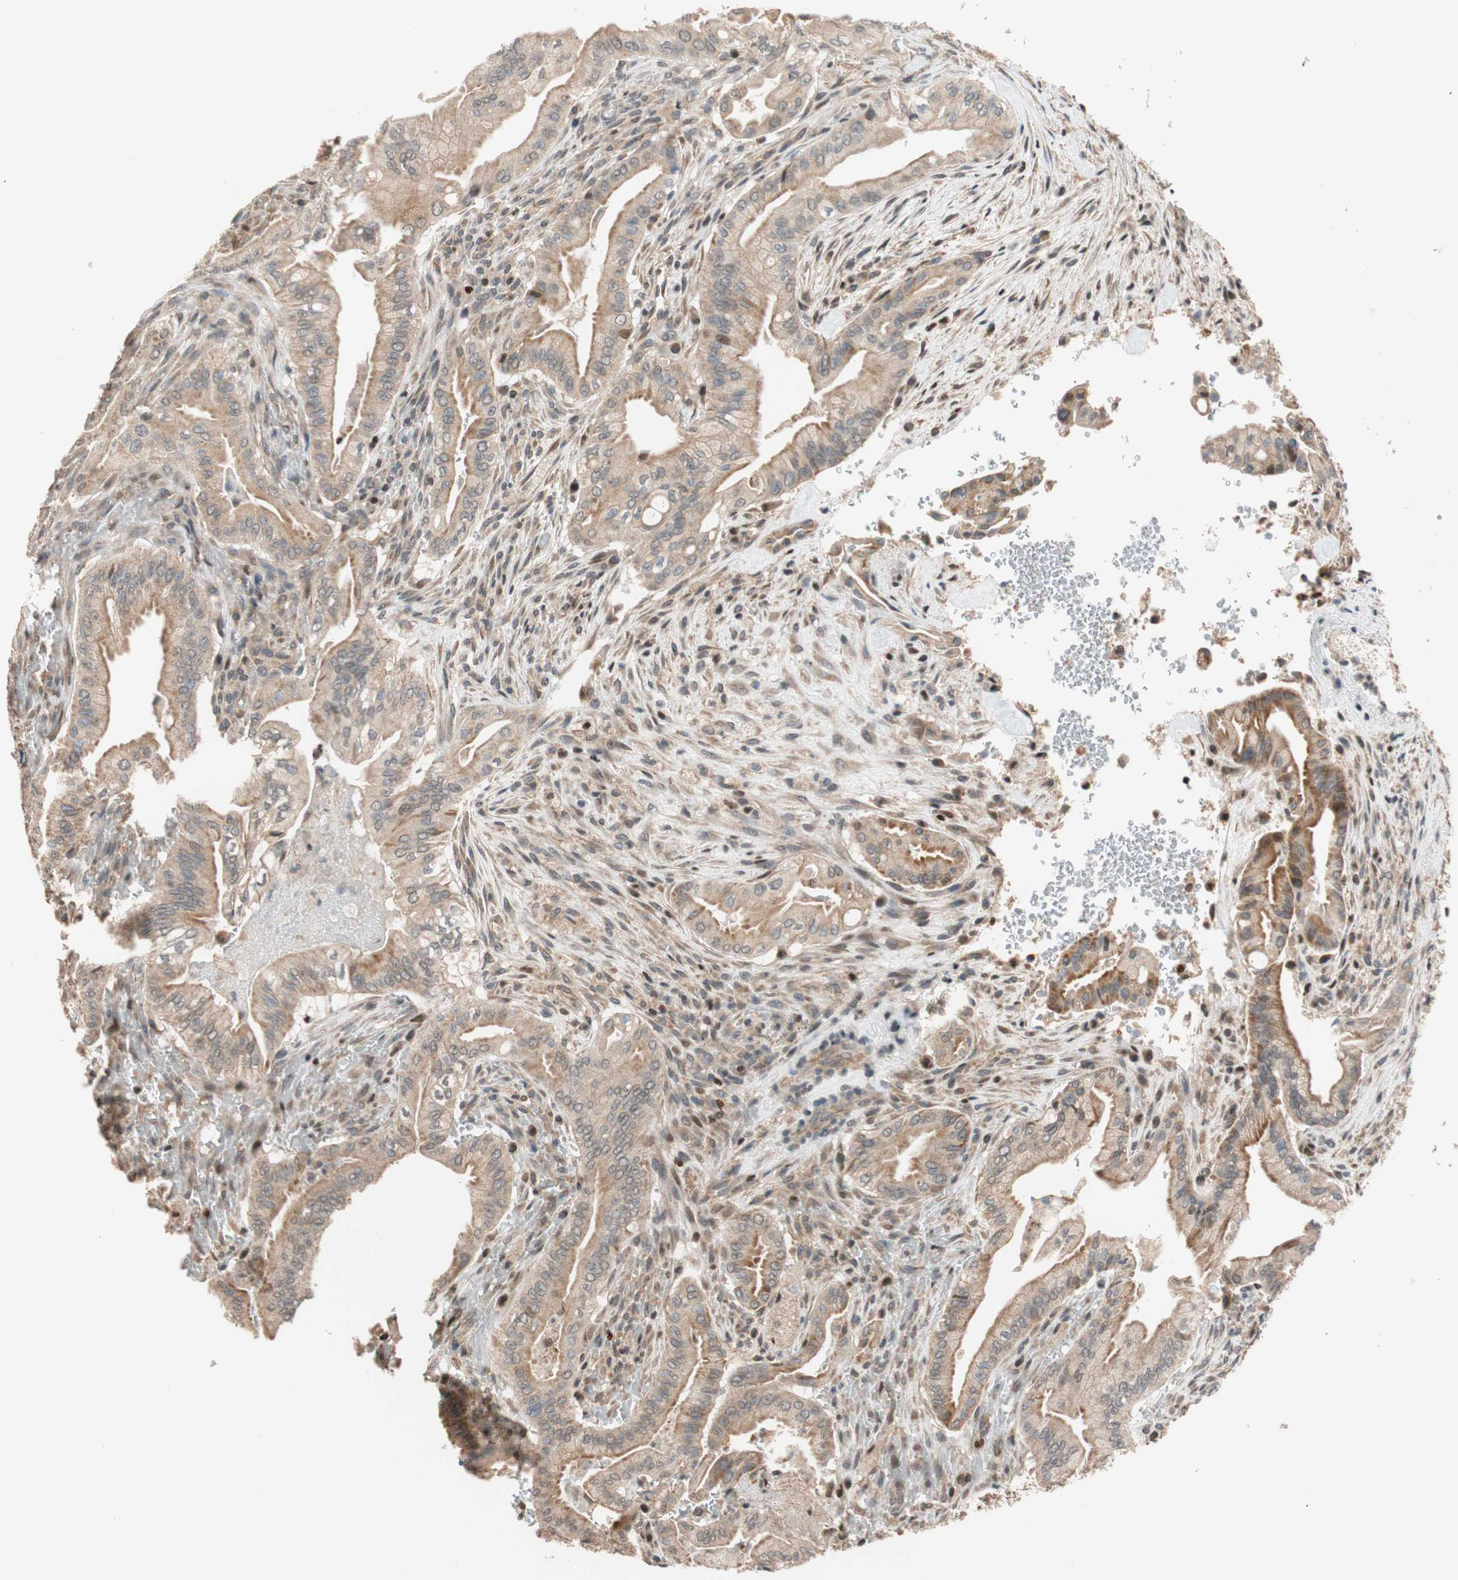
{"staining": {"intensity": "moderate", "quantity": ">75%", "location": "cytoplasmic/membranous"}, "tissue": "liver cancer", "cell_type": "Tumor cells", "image_type": "cancer", "snomed": [{"axis": "morphology", "description": "Cholangiocarcinoma"}, {"axis": "topography", "description": "Liver"}], "caption": "This is an image of immunohistochemistry staining of liver cancer (cholangiocarcinoma), which shows moderate staining in the cytoplasmic/membranous of tumor cells.", "gene": "HECW1", "patient": {"sex": "female", "age": 68}}